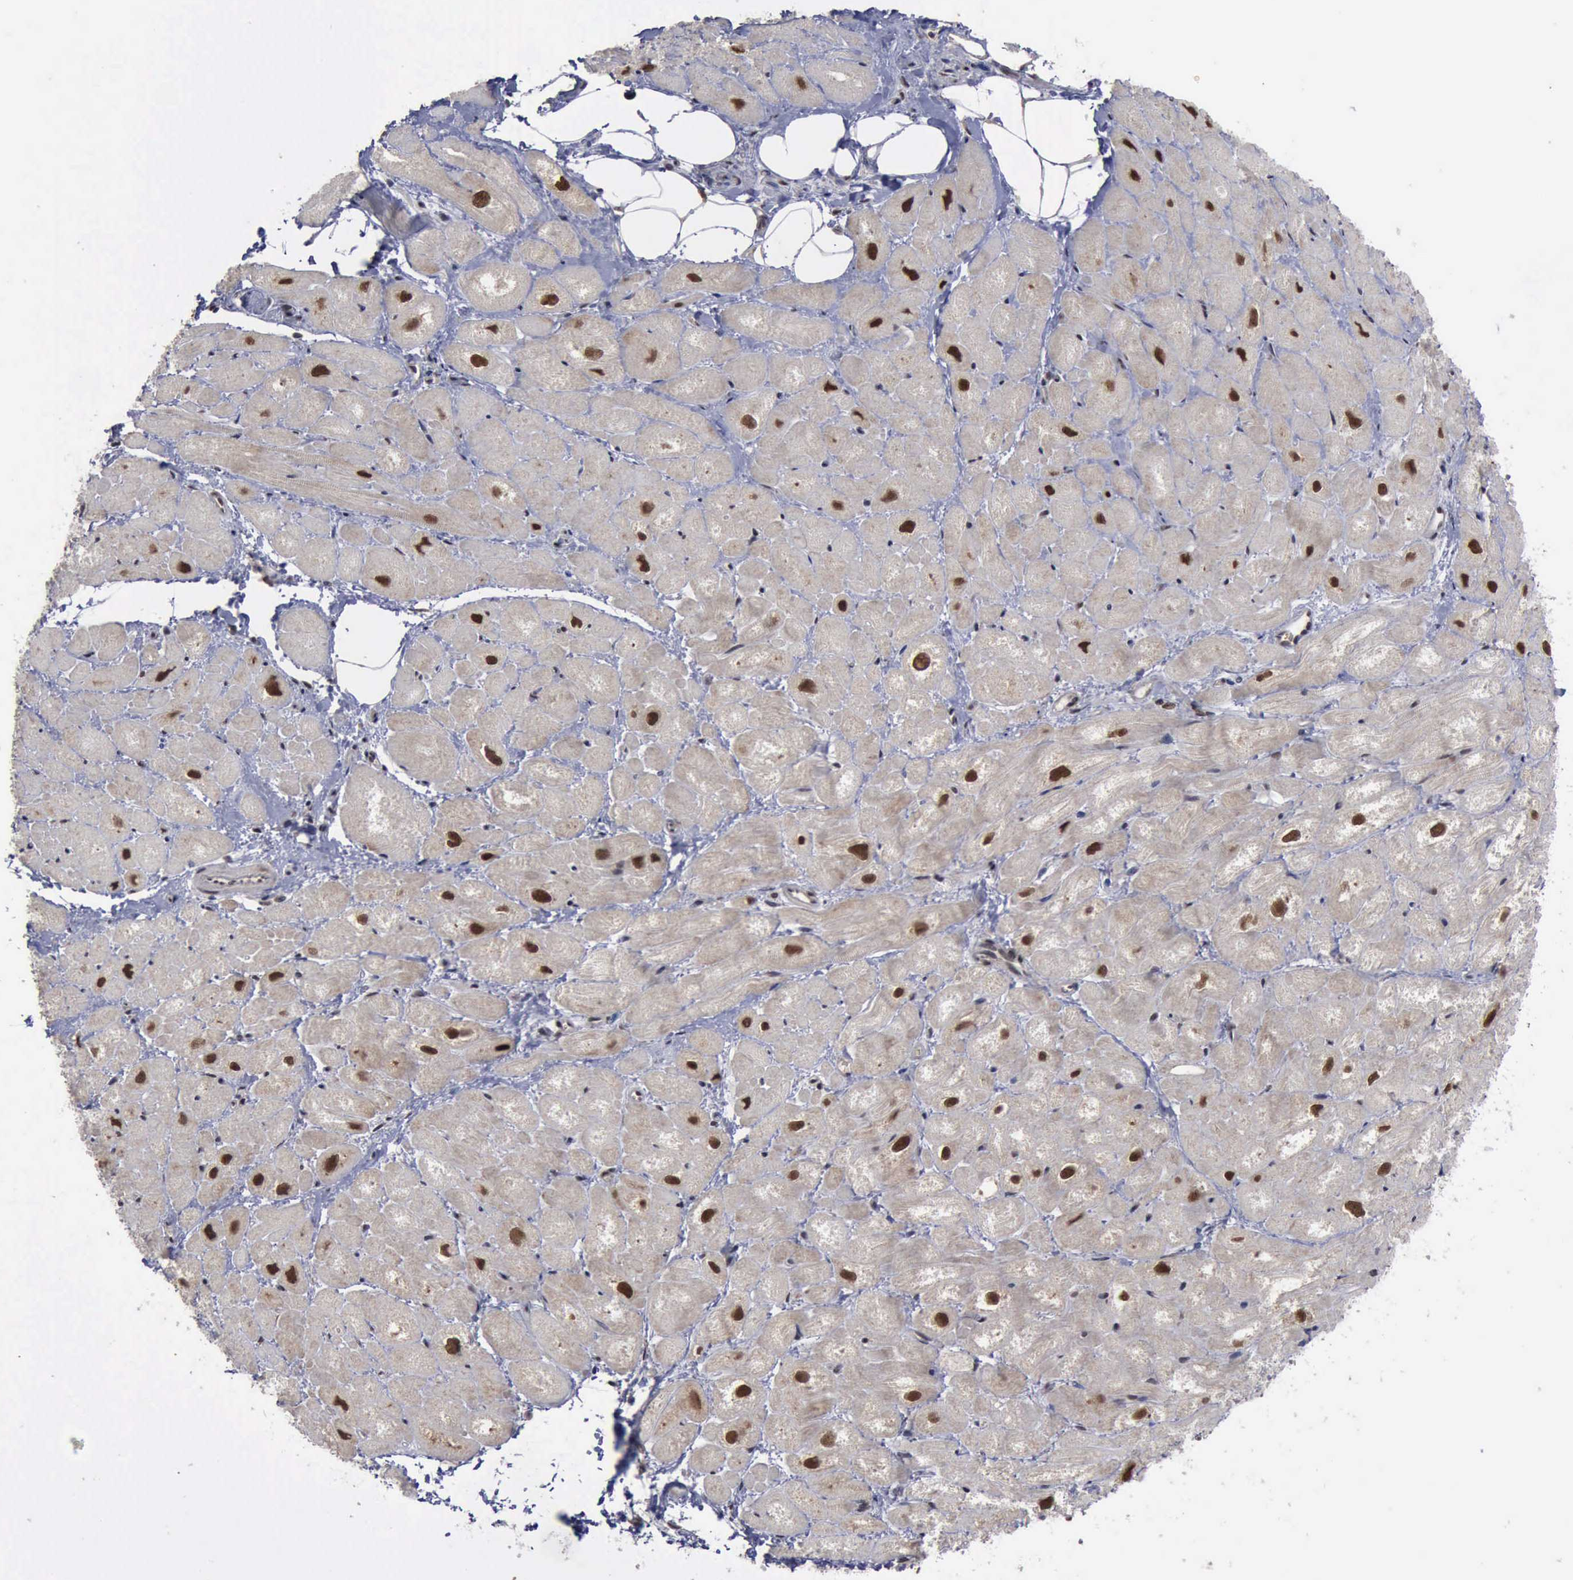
{"staining": {"intensity": "strong", "quantity": ">75%", "location": "nuclear"}, "tissue": "heart muscle", "cell_type": "Cardiomyocytes", "image_type": "normal", "snomed": [{"axis": "morphology", "description": "Normal tissue, NOS"}, {"axis": "topography", "description": "Heart"}], "caption": "High-magnification brightfield microscopy of normal heart muscle stained with DAB (brown) and counterstained with hematoxylin (blue). cardiomyocytes exhibit strong nuclear expression is appreciated in about>75% of cells. Immunohistochemistry stains the protein of interest in brown and the nuclei are stained blue.", "gene": "RTCB", "patient": {"sex": "male", "age": 49}}